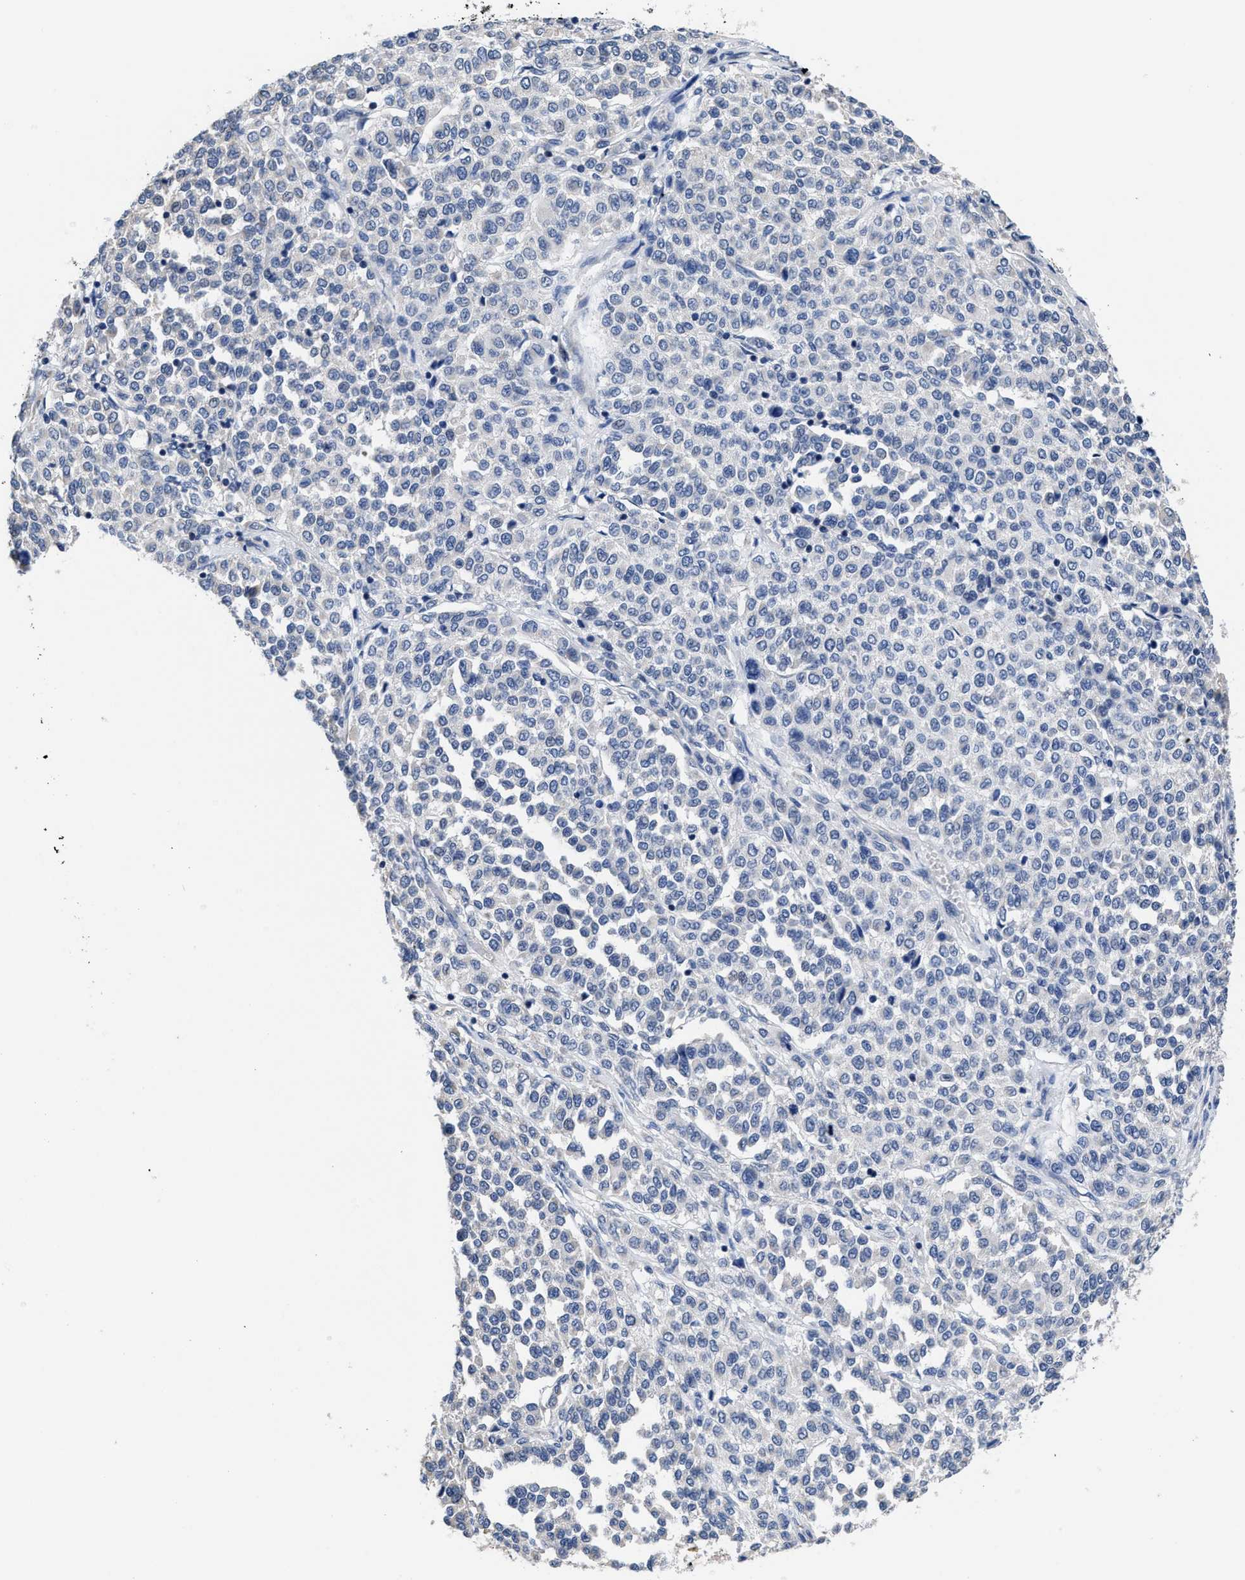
{"staining": {"intensity": "negative", "quantity": "none", "location": "none"}, "tissue": "melanoma", "cell_type": "Tumor cells", "image_type": "cancer", "snomed": [{"axis": "morphology", "description": "Malignant melanoma, Metastatic site"}, {"axis": "topography", "description": "Pancreas"}], "caption": "Immunohistochemical staining of melanoma exhibits no significant positivity in tumor cells.", "gene": "HOOK1", "patient": {"sex": "female", "age": 30}}